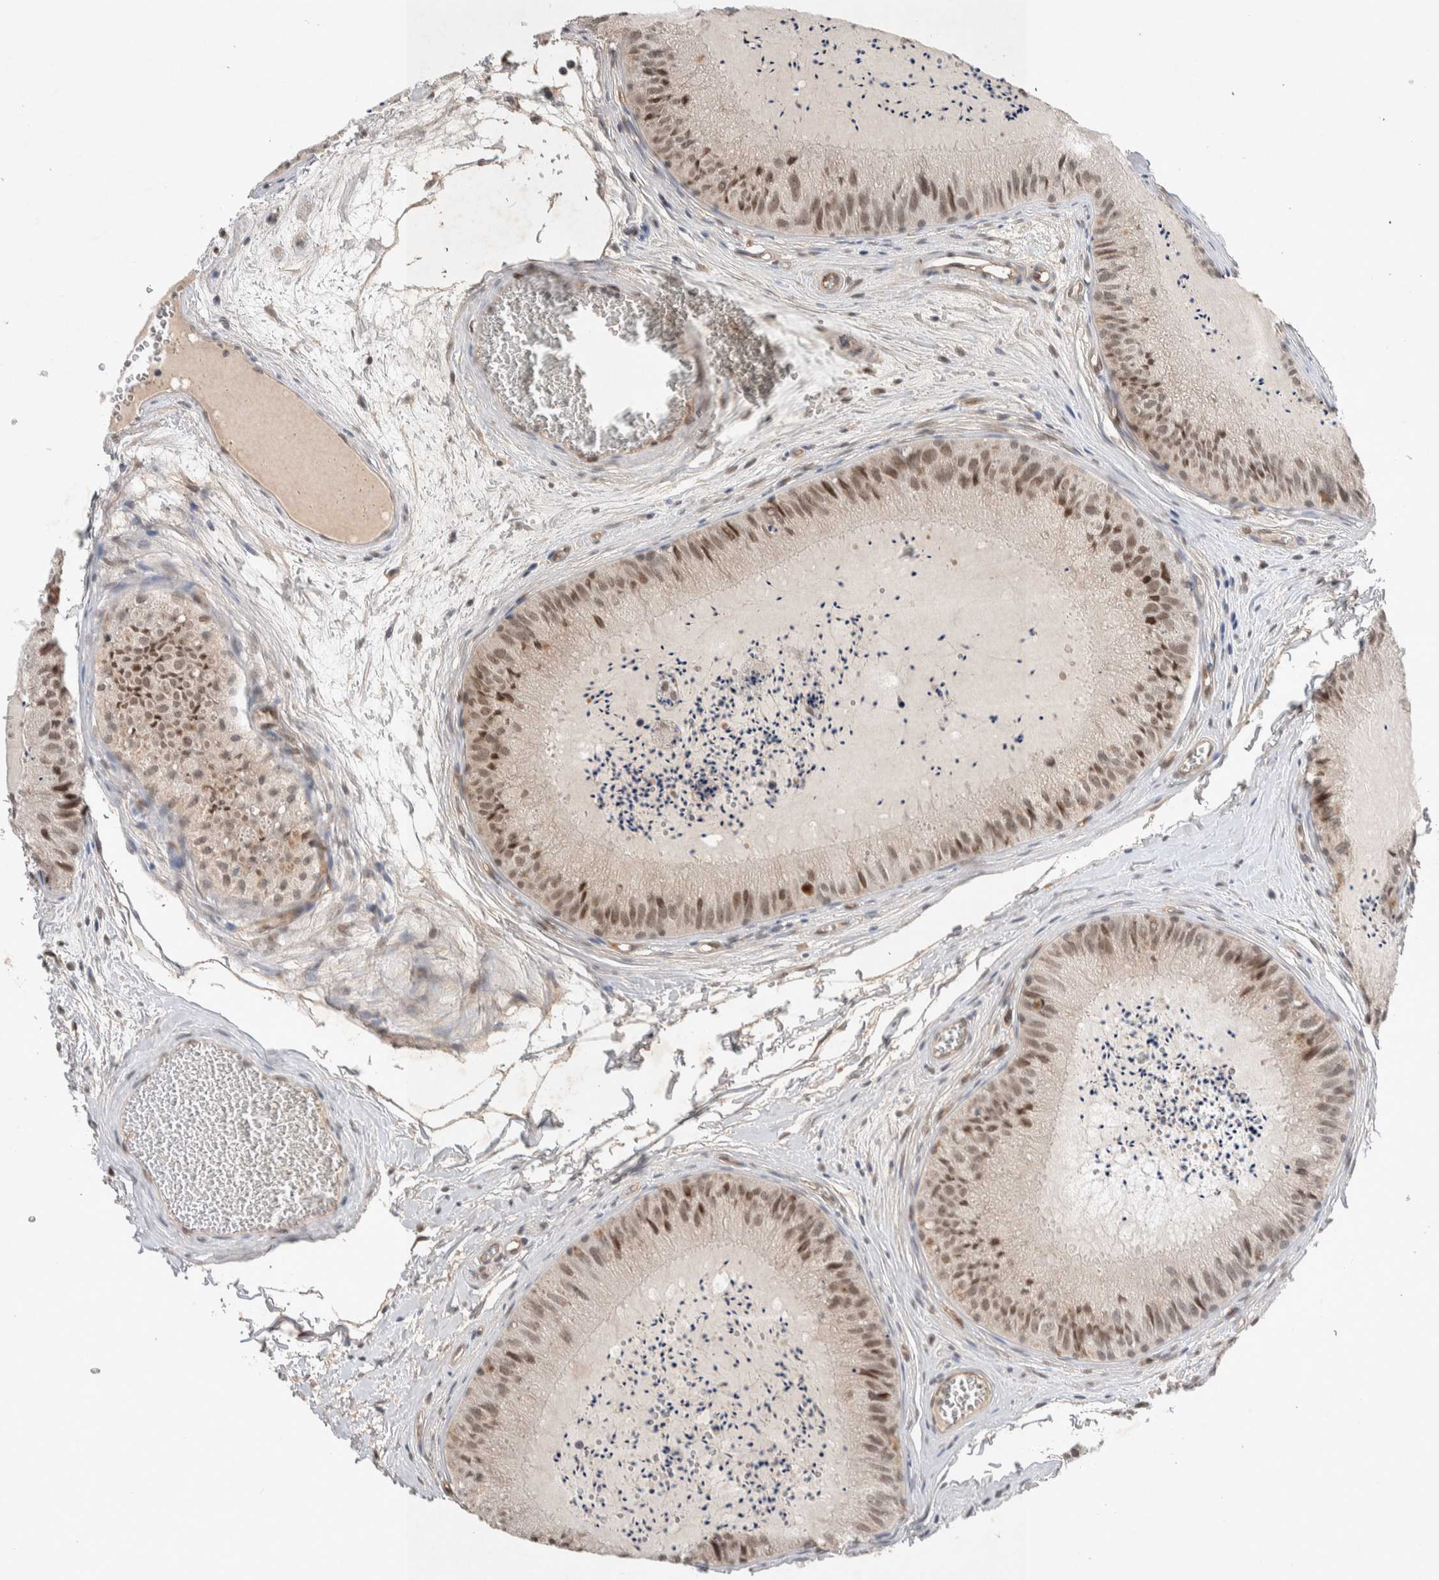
{"staining": {"intensity": "moderate", "quantity": "25%-75%", "location": "nuclear"}, "tissue": "epididymis", "cell_type": "Glandular cells", "image_type": "normal", "snomed": [{"axis": "morphology", "description": "Normal tissue, NOS"}, {"axis": "topography", "description": "Epididymis"}], "caption": "Immunohistochemistry (IHC) of normal epididymis exhibits medium levels of moderate nuclear positivity in about 25%-75% of glandular cells. Ihc stains the protein in brown and the nuclei are stained blue.", "gene": "ZNF704", "patient": {"sex": "male", "age": 31}}